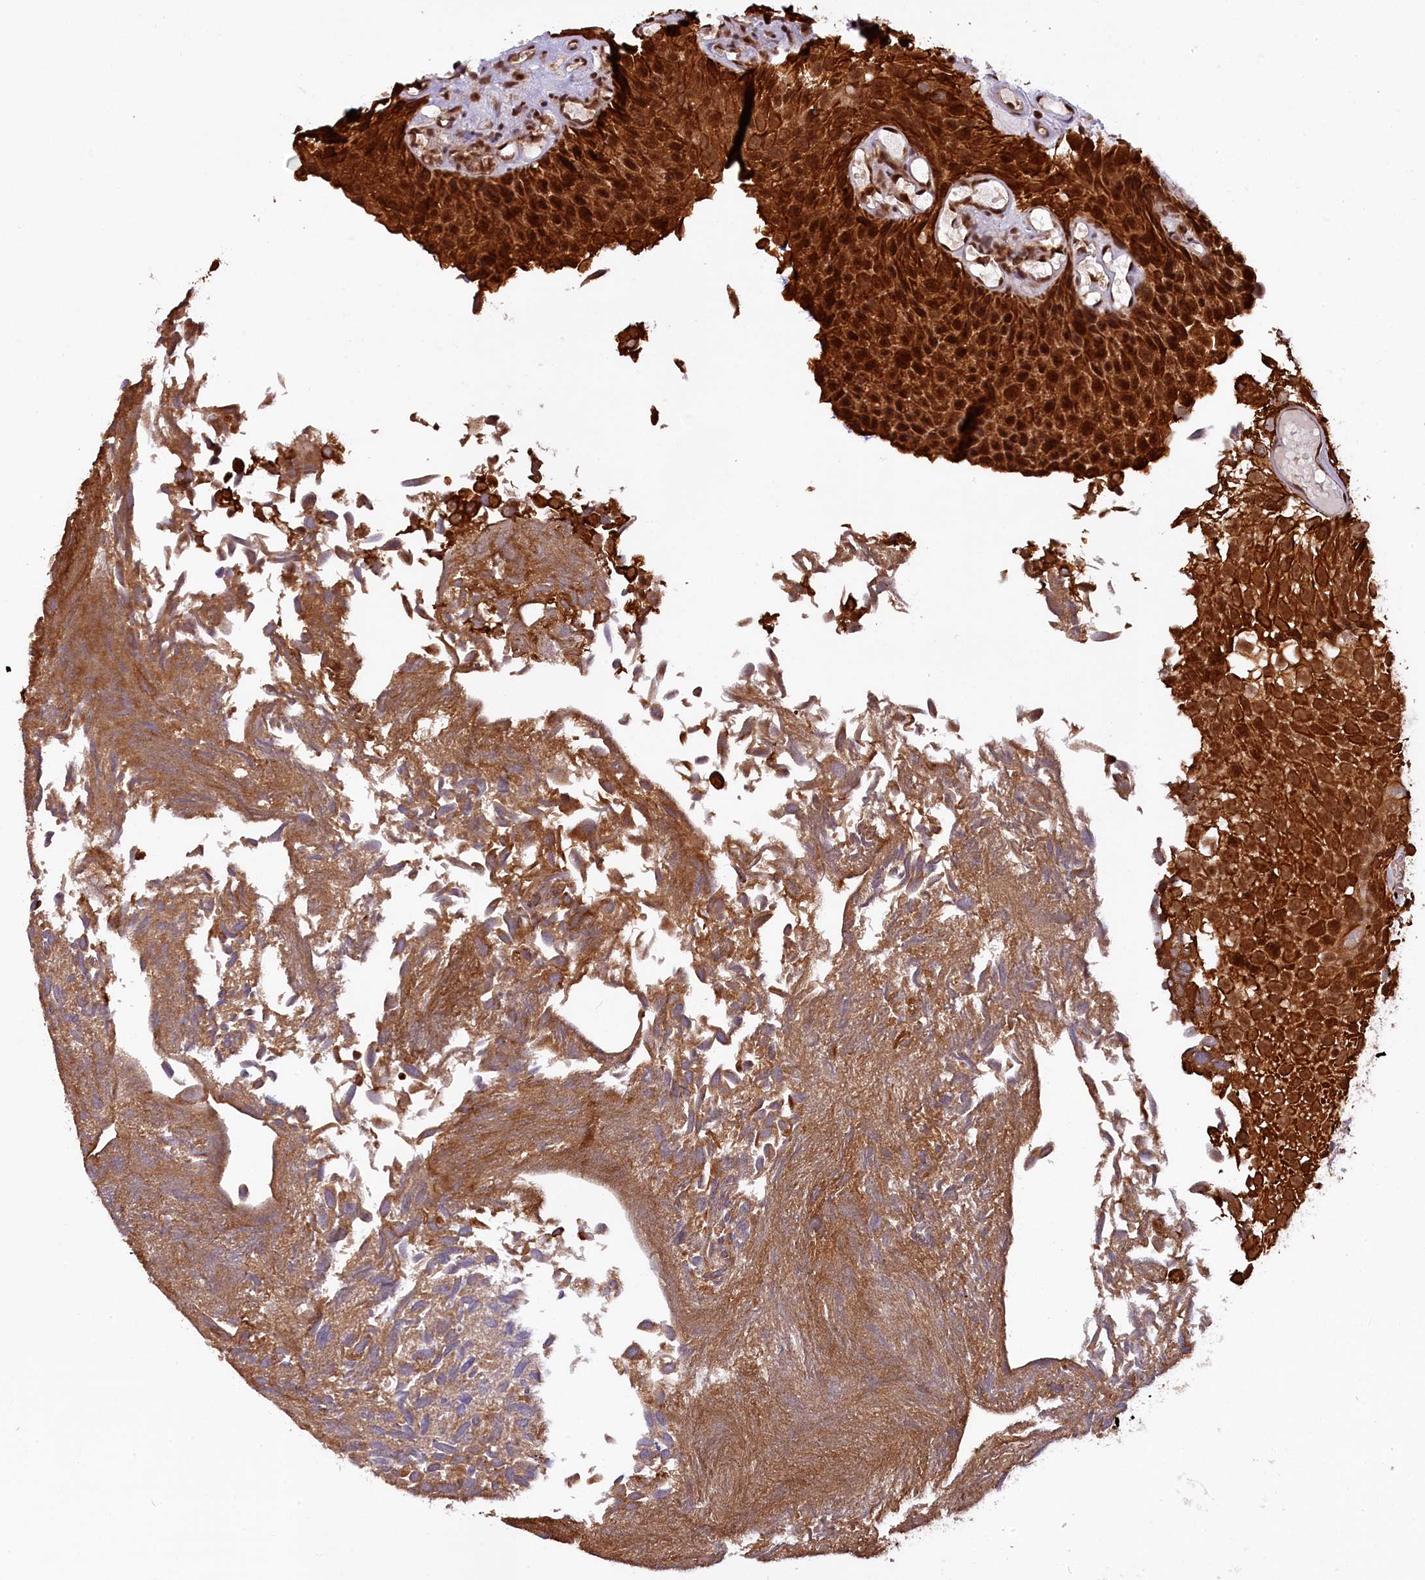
{"staining": {"intensity": "strong", "quantity": ">75%", "location": "cytoplasmic/membranous,nuclear"}, "tissue": "urothelial cancer", "cell_type": "Tumor cells", "image_type": "cancer", "snomed": [{"axis": "morphology", "description": "Urothelial carcinoma, Low grade"}, {"axis": "topography", "description": "Urinary bladder"}], "caption": "Immunohistochemistry (IHC) histopathology image of low-grade urothelial carcinoma stained for a protein (brown), which exhibits high levels of strong cytoplasmic/membranous and nuclear positivity in about >75% of tumor cells.", "gene": "CARD8", "patient": {"sex": "male", "age": 89}}